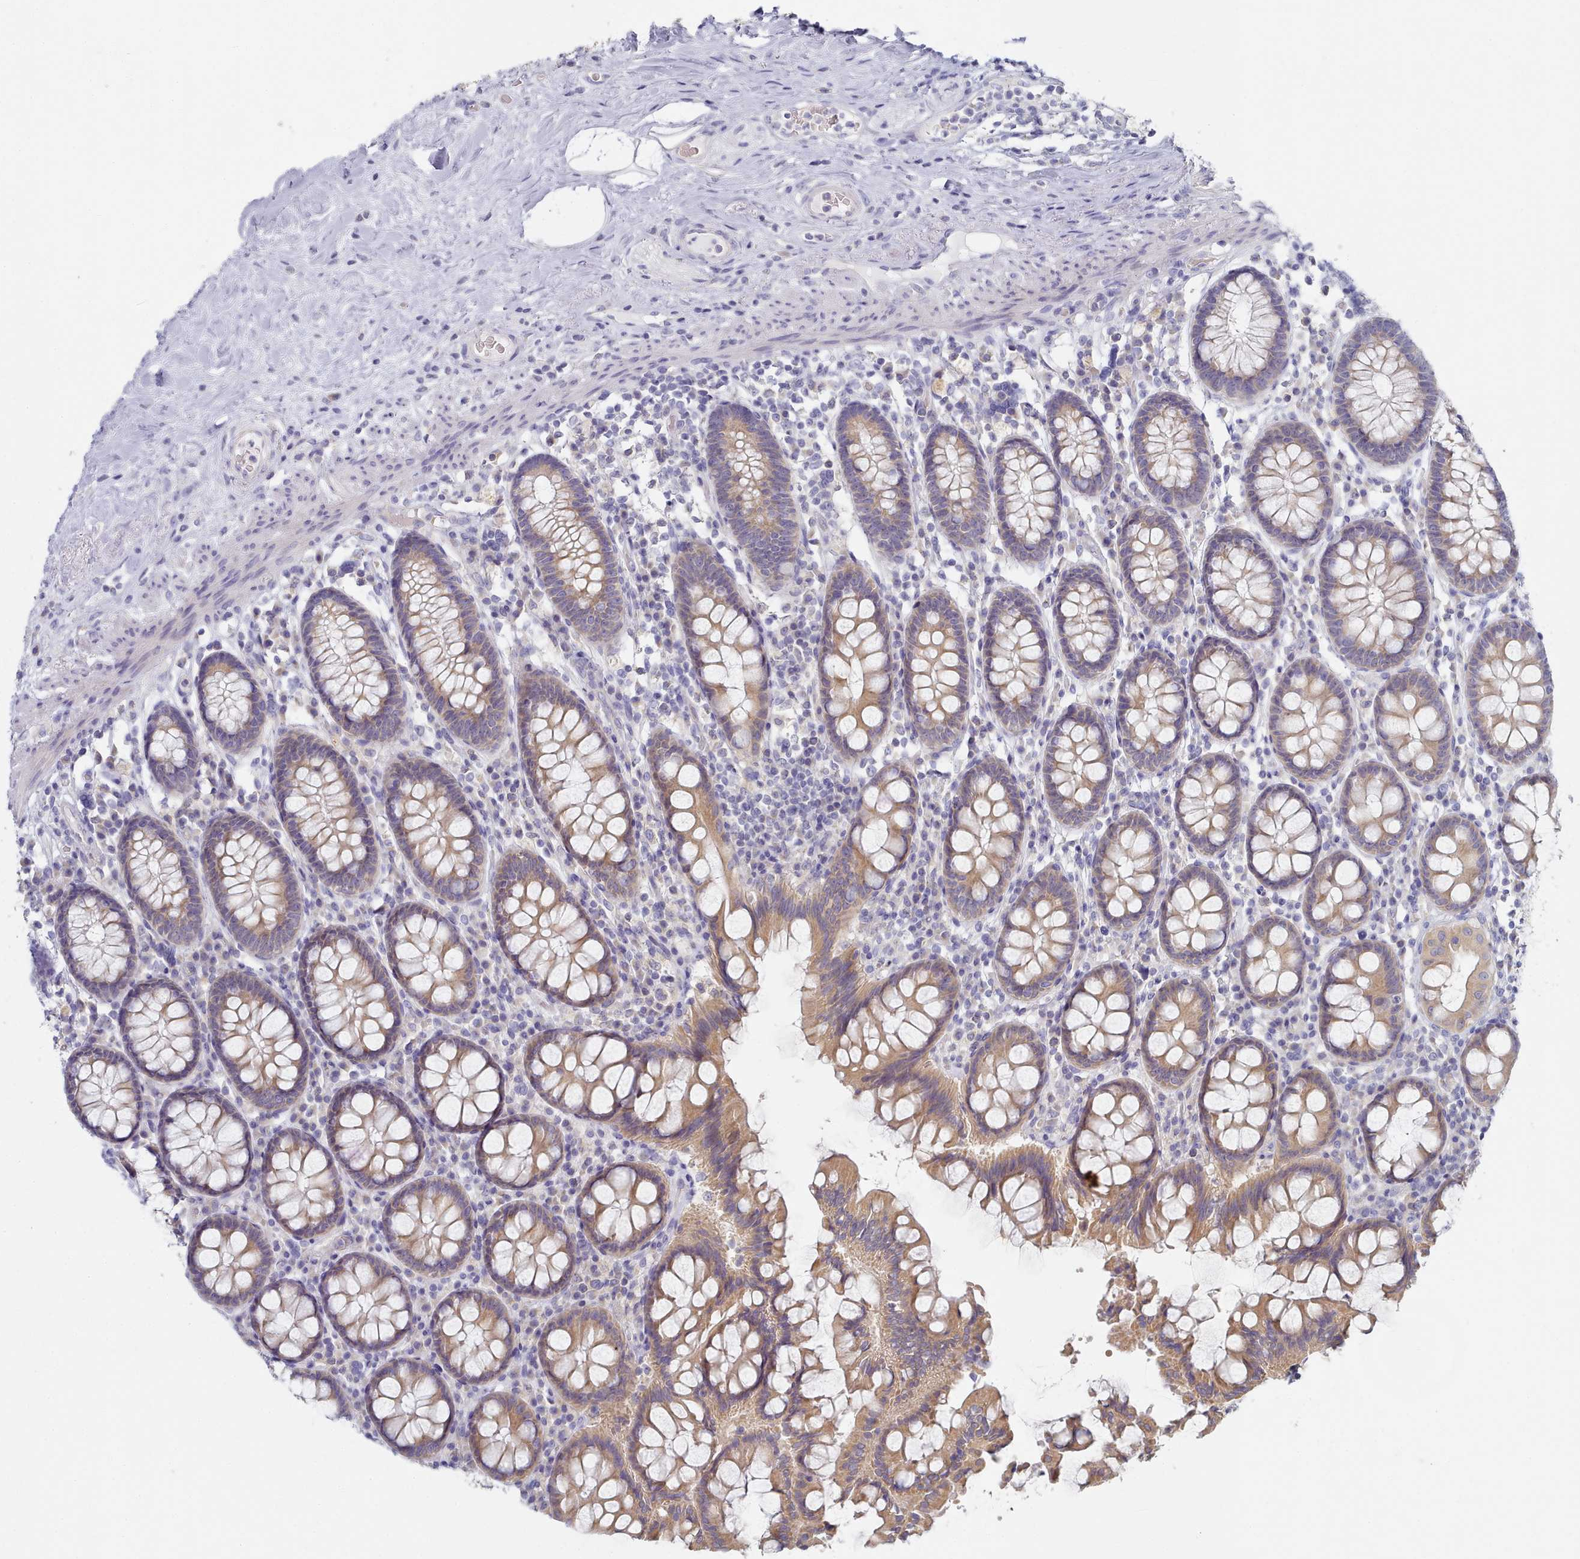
{"staining": {"intensity": "negative", "quantity": "none", "location": "none"}, "tissue": "colon", "cell_type": "Endothelial cells", "image_type": "normal", "snomed": [{"axis": "morphology", "description": "Normal tissue, NOS"}, {"axis": "topography", "description": "Colon"}], "caption": "Human colon stained for a protein using IHC displays no positivity in endothelial cells.", "gene": "TYW1B", "patient": {"sex": "female", "age": 79}}